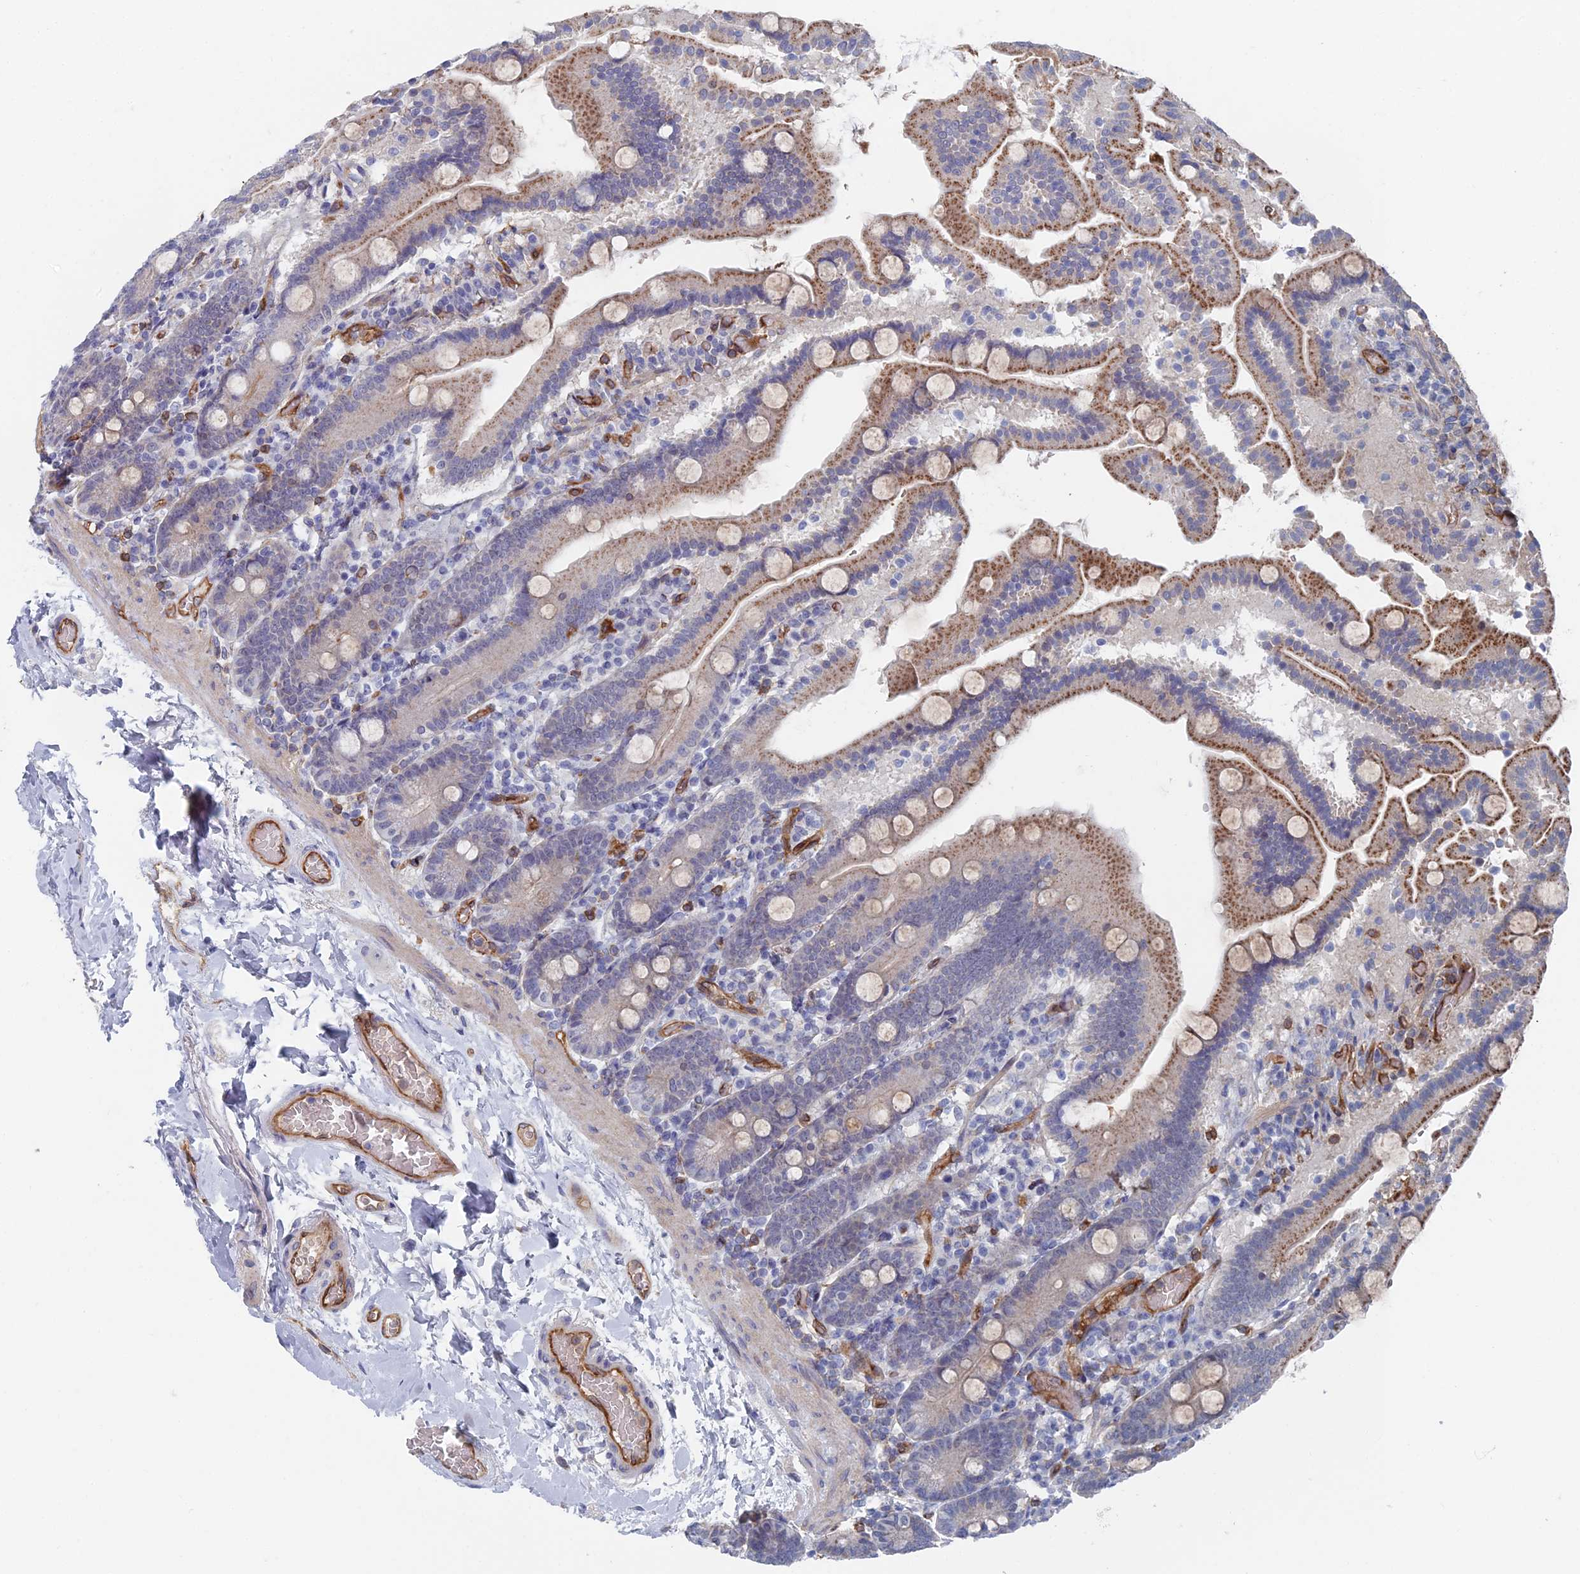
{"staining": {"intensity": "moderate", "quantity": "25%-75%", "location": "cytoplasmic/membranous"}, "tissue": "duodenum", "cell_type": "Glandular cells", "image_type": "normal", "snomed": [{"axis": "morphology", "description": "Normal tissue, NOS"}, {"axis": "topography", "description": "Duodenum"}], "caption": "Immunohistochemistry image of normal duodenum: duodenum stained using IHC exhibits medium levels of moderate protein expression localized specifically in the cytoplasmic/membranous of glandular cells, appearing as a cytoplasmic/membranous brown color.", "gene": "ARAP3", "patient": {"sex": "male", "age": 55}}